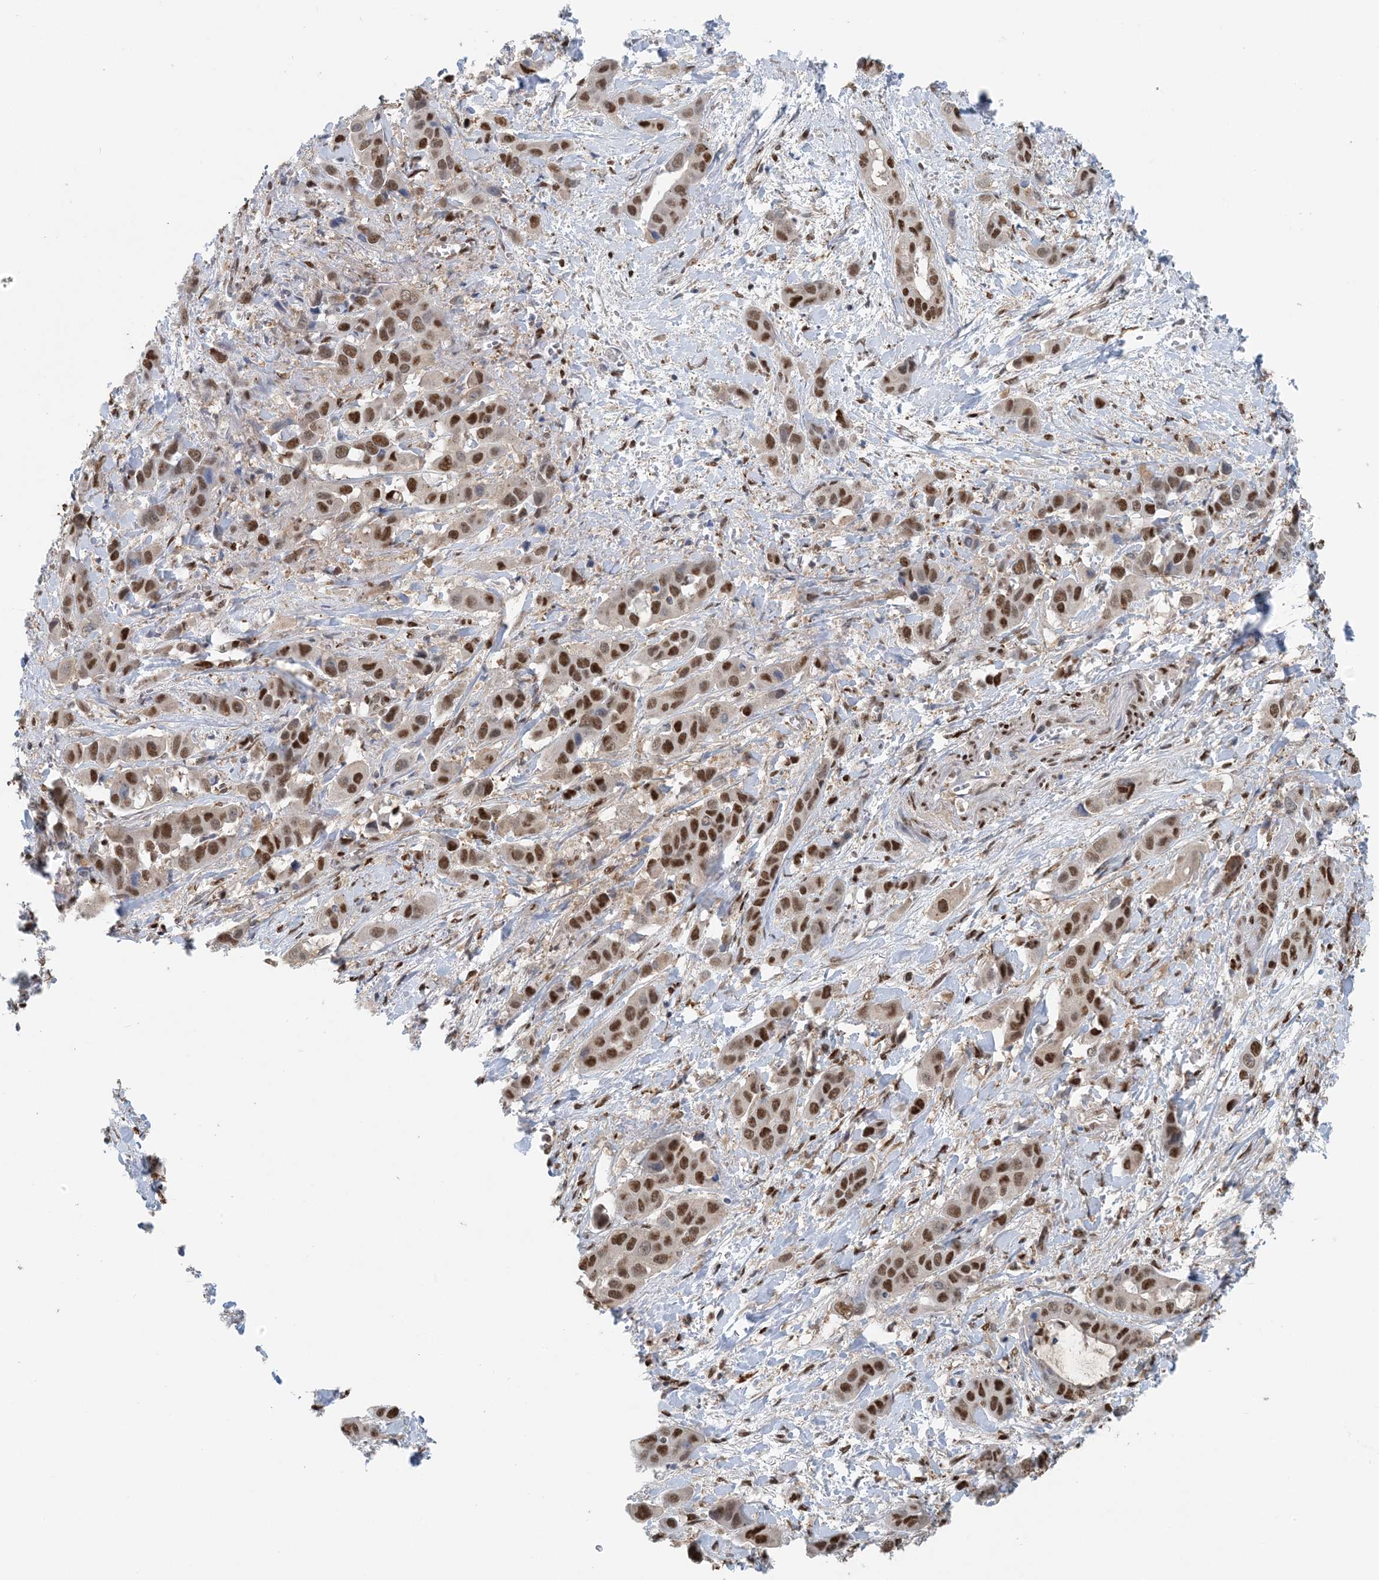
{"staining": {"intensity": "strong", "quantity": "25%-75%", "location": "nuclear"}, "tissue": "liver cancer", "cell_type": "Tumor cells", "image_type": "cancer", "snomed": [{"axis": "morphology", "description": "Cholangiocarcinoma"}, {"axis": "topography", "description": "Liver"}], "caption": "Immunohistochemistry (IHC) of cholangiocarcinoma (liver) demonstrates high levels of strong nuclear expression in approximately 25%-75% of tumor cells.", "gene": "HIKESHI", "patient": {"sex": "female", "age": 52}}